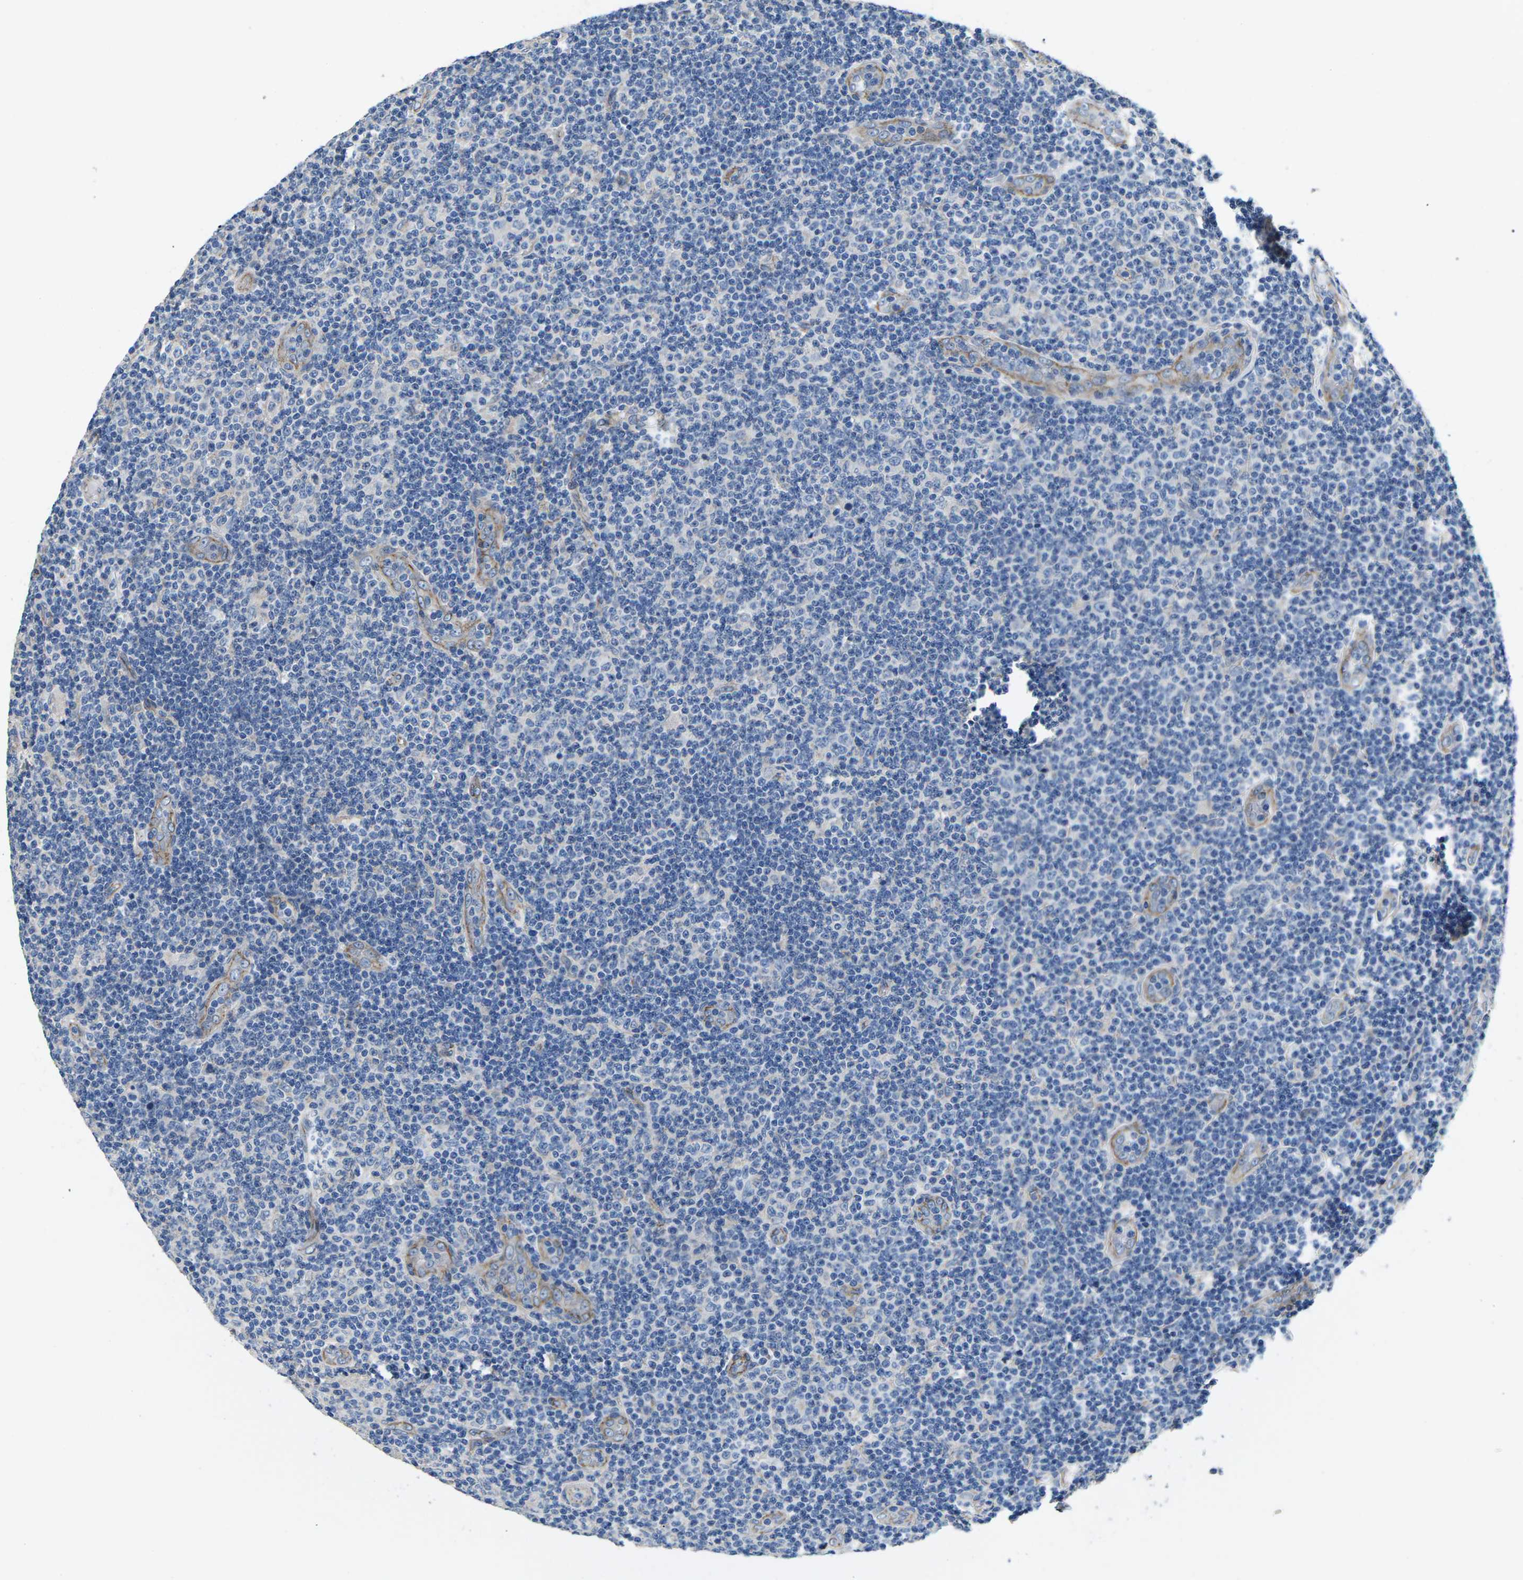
{"staining": {"intensity": "negative", "quantity": "none", "location": "none"}, "tissue": "lymphoma", "cell_type": "Tumor cells", "image_type": "cancer", "snomed": [{"axis": "morphology", "description": "Malignant lymphoma, non-Hodgkin's type, Low grade"}, {"axis": "topography", "description": "Lymph node"}], "caption": "Protein analysis of lymphoma displays no significant positivity in tumor cells.", "gene": "CTNND1", "patient": {"sex": "male", "age": 83}}